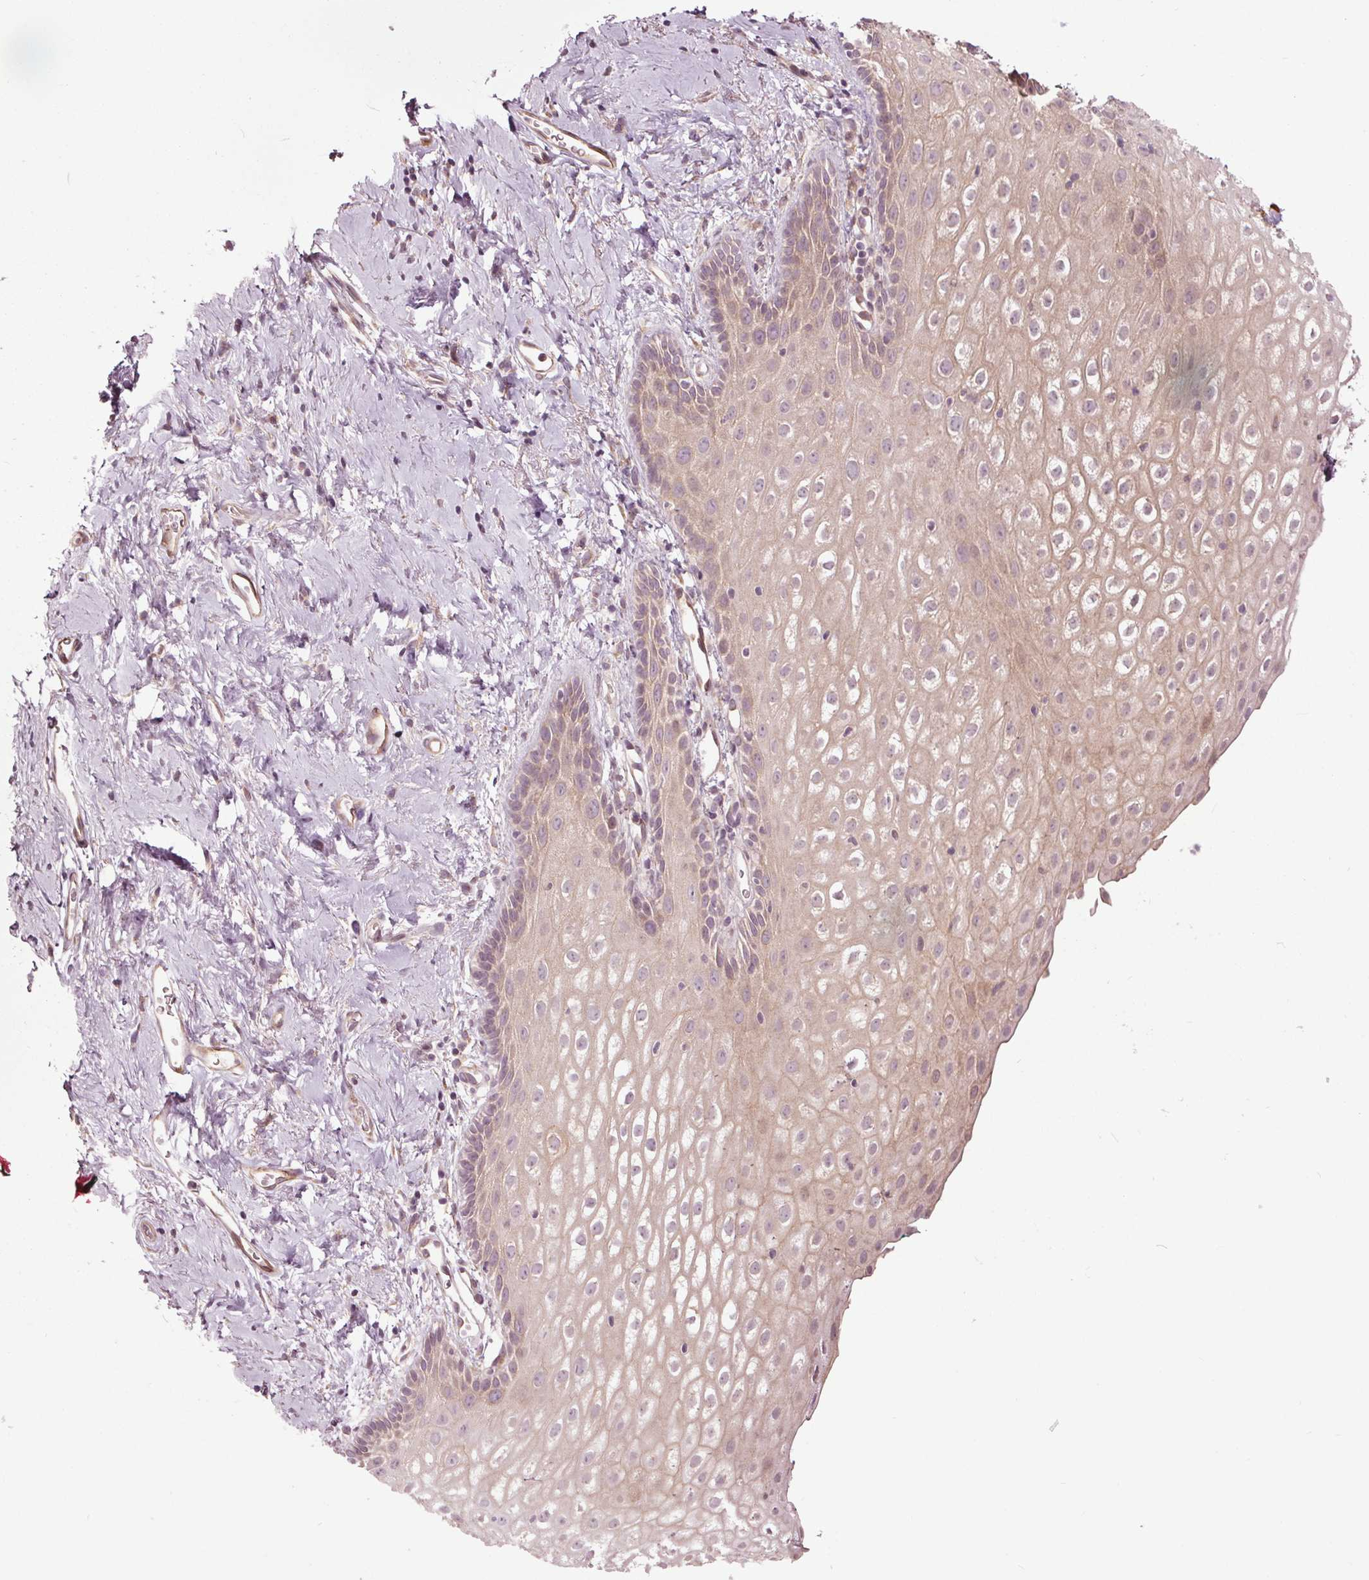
{"staining": {"intensity": "weak", "quantity": "25%-75%", "location": "cytoplasmic/membranous"}, "tissue": "vagina", "cell_type": "Squamous epithelial cells", "image_type": "normal", "snomed": [{"axis": "morphology", "description": "Normal tissue, NOS"}, {"axis": "morphology", "description": "Adenocarcinoma, NOS"}, {"axis": "topography", "description": "Rectum"}, {"axis": "topography", "description": "Vagina"}, {"axis": "topography", "description": "Peripheral nerve tissue"}], "caption": "An image of vagina stained for a protein shows weak cytoplasmic/membranous brown staining in squamous epithelial cells. The protein is stained brown, and the nuclei are stained in blue (DAB IHC with brightfield microscopy, high magnification).", "gene": "HAUS5", "patient": {"sex": "female", "age": 71}}